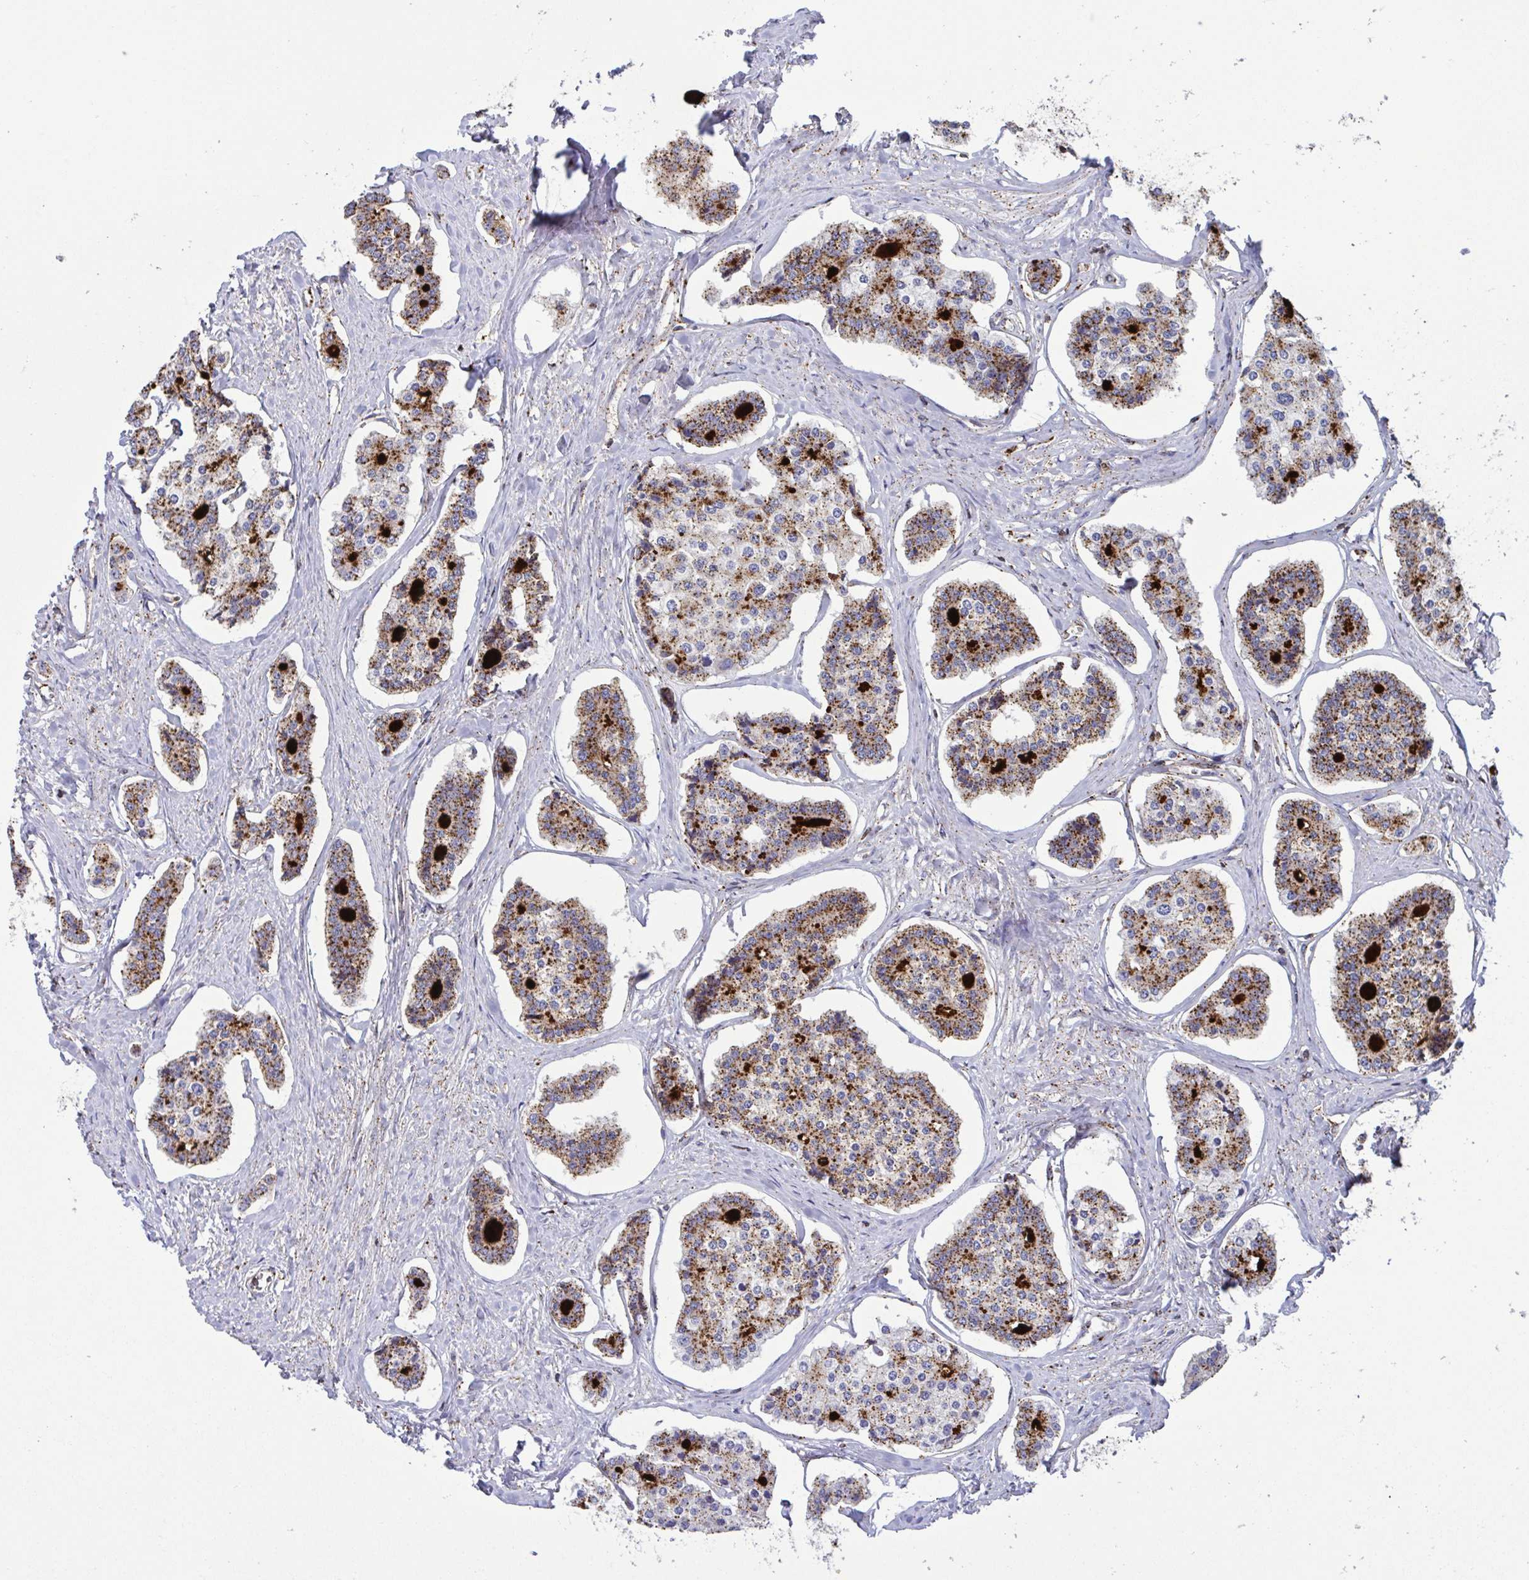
{"staining": {"intensity": "moderate", "quantity": ">75%", "location": "cytoplasmic/membranous"}, "tissue": "carcinoid", "cell_type": "Tumor cells", "image_type": "cancer", "snomed": [{"axis": "morphology", "description": "Carcinoid, malignant, NOS"}, {"axis": "topography", "description": "Small intestine"}], "caption": "A micrograph of carcinoid (malignant) stained for a protein shows moderate cytoplasmic/membranous brown staining in tumor cells.", "gene": "CHMP1B", "patient": {"sex": "female", "age": 65}}